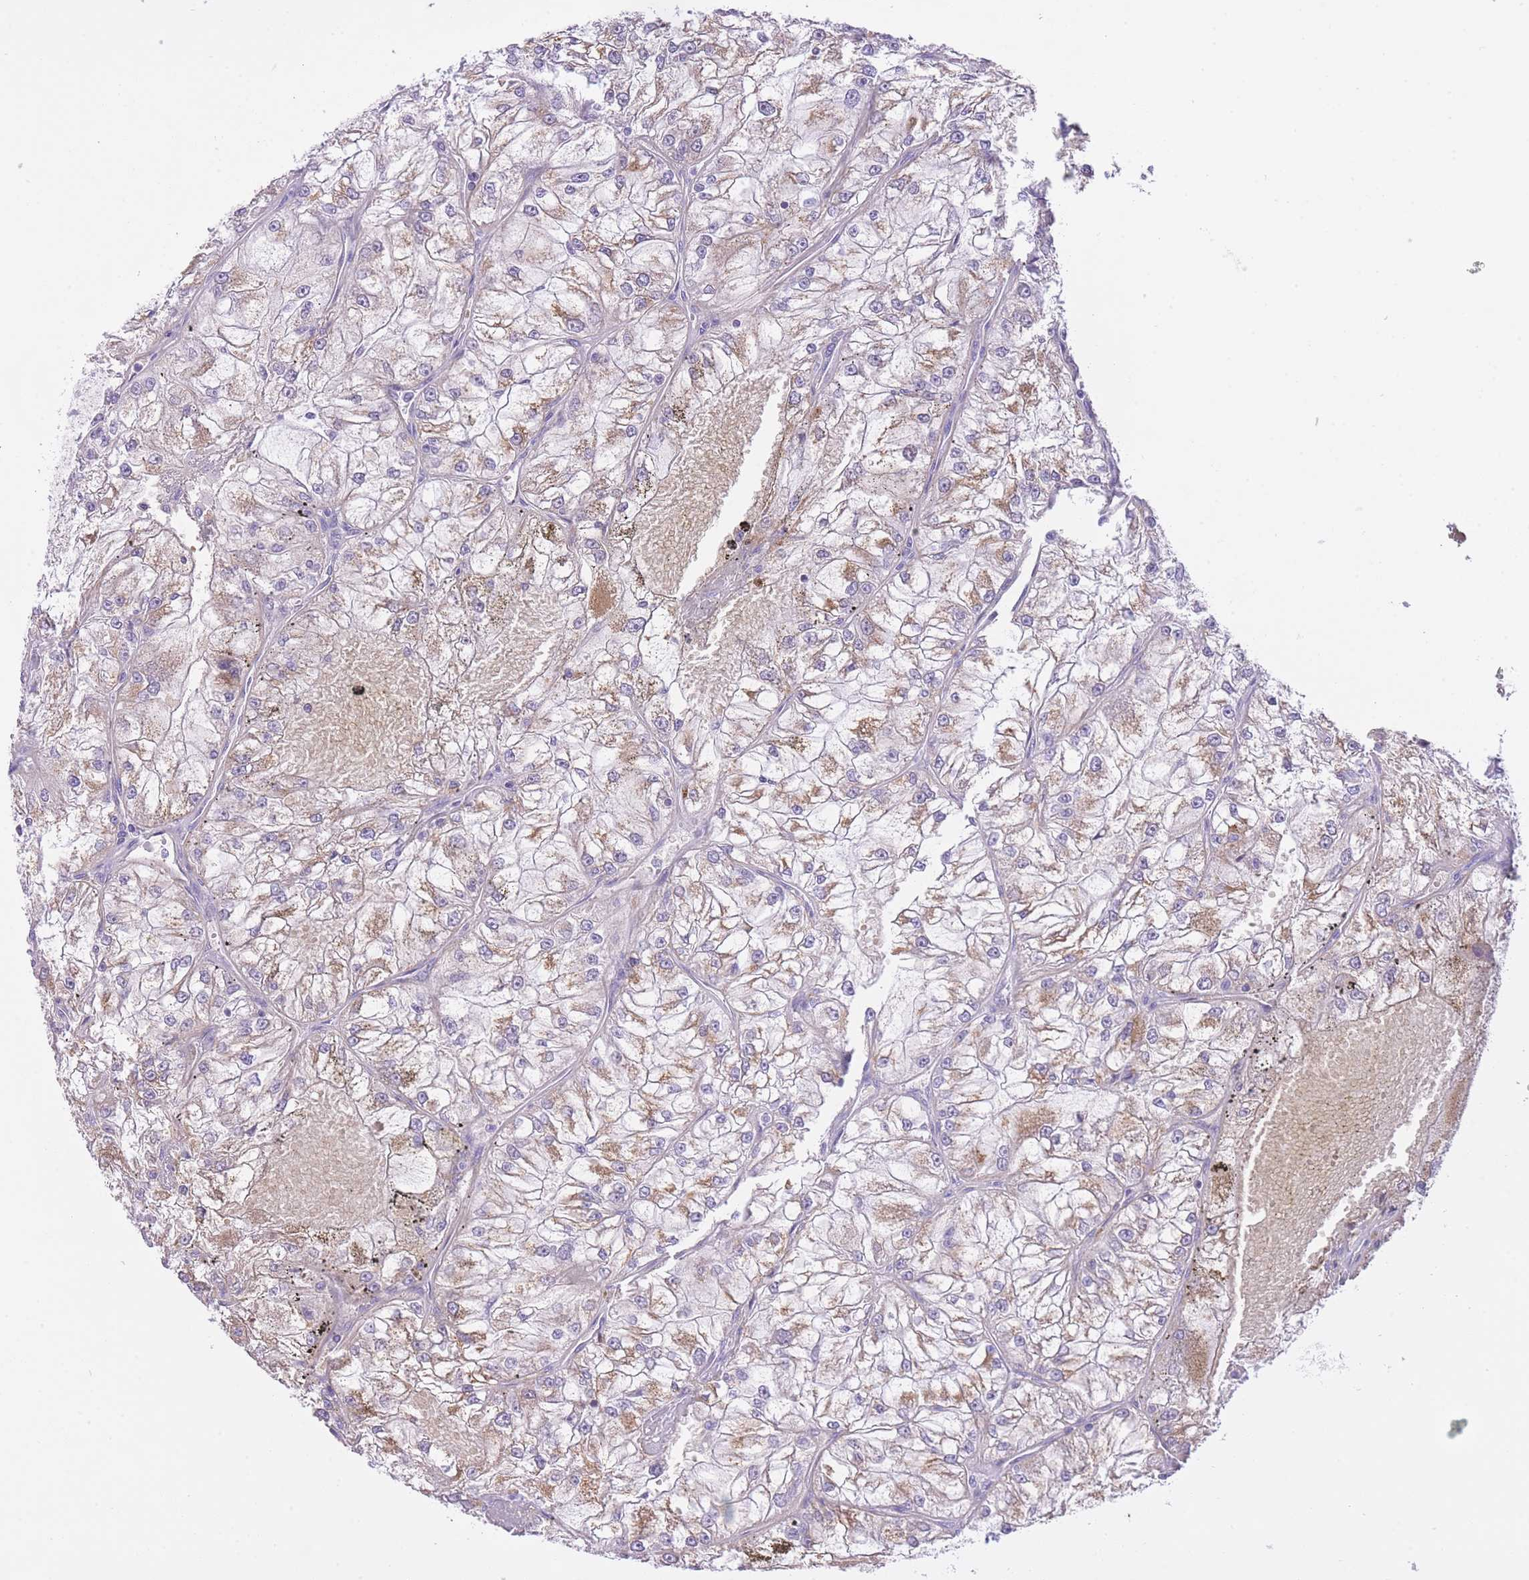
{"staining": {"intensity": "moderate", "quantity": "25%-75%", "location": "cytoplasmic/membranous"}, "tissue": "renal cancer", "cell_type": "Tumor cells", "image_type": "cancer", "snomed": [{"axis": "morphology", "description": "Adenocarcinoma, NOS"}, {"axis": "topography", "description": "Kidney"}], "caption": "DAB (3,3'-diaminobenzidine) immunohistochemical staining of renal cancer reveals moderate cytoplasmic/membranous protein positivity in about 25%-75% of tumor cells.", "gene": "MEIOSIN", "patient": {"sex": "female", "age": 72}}